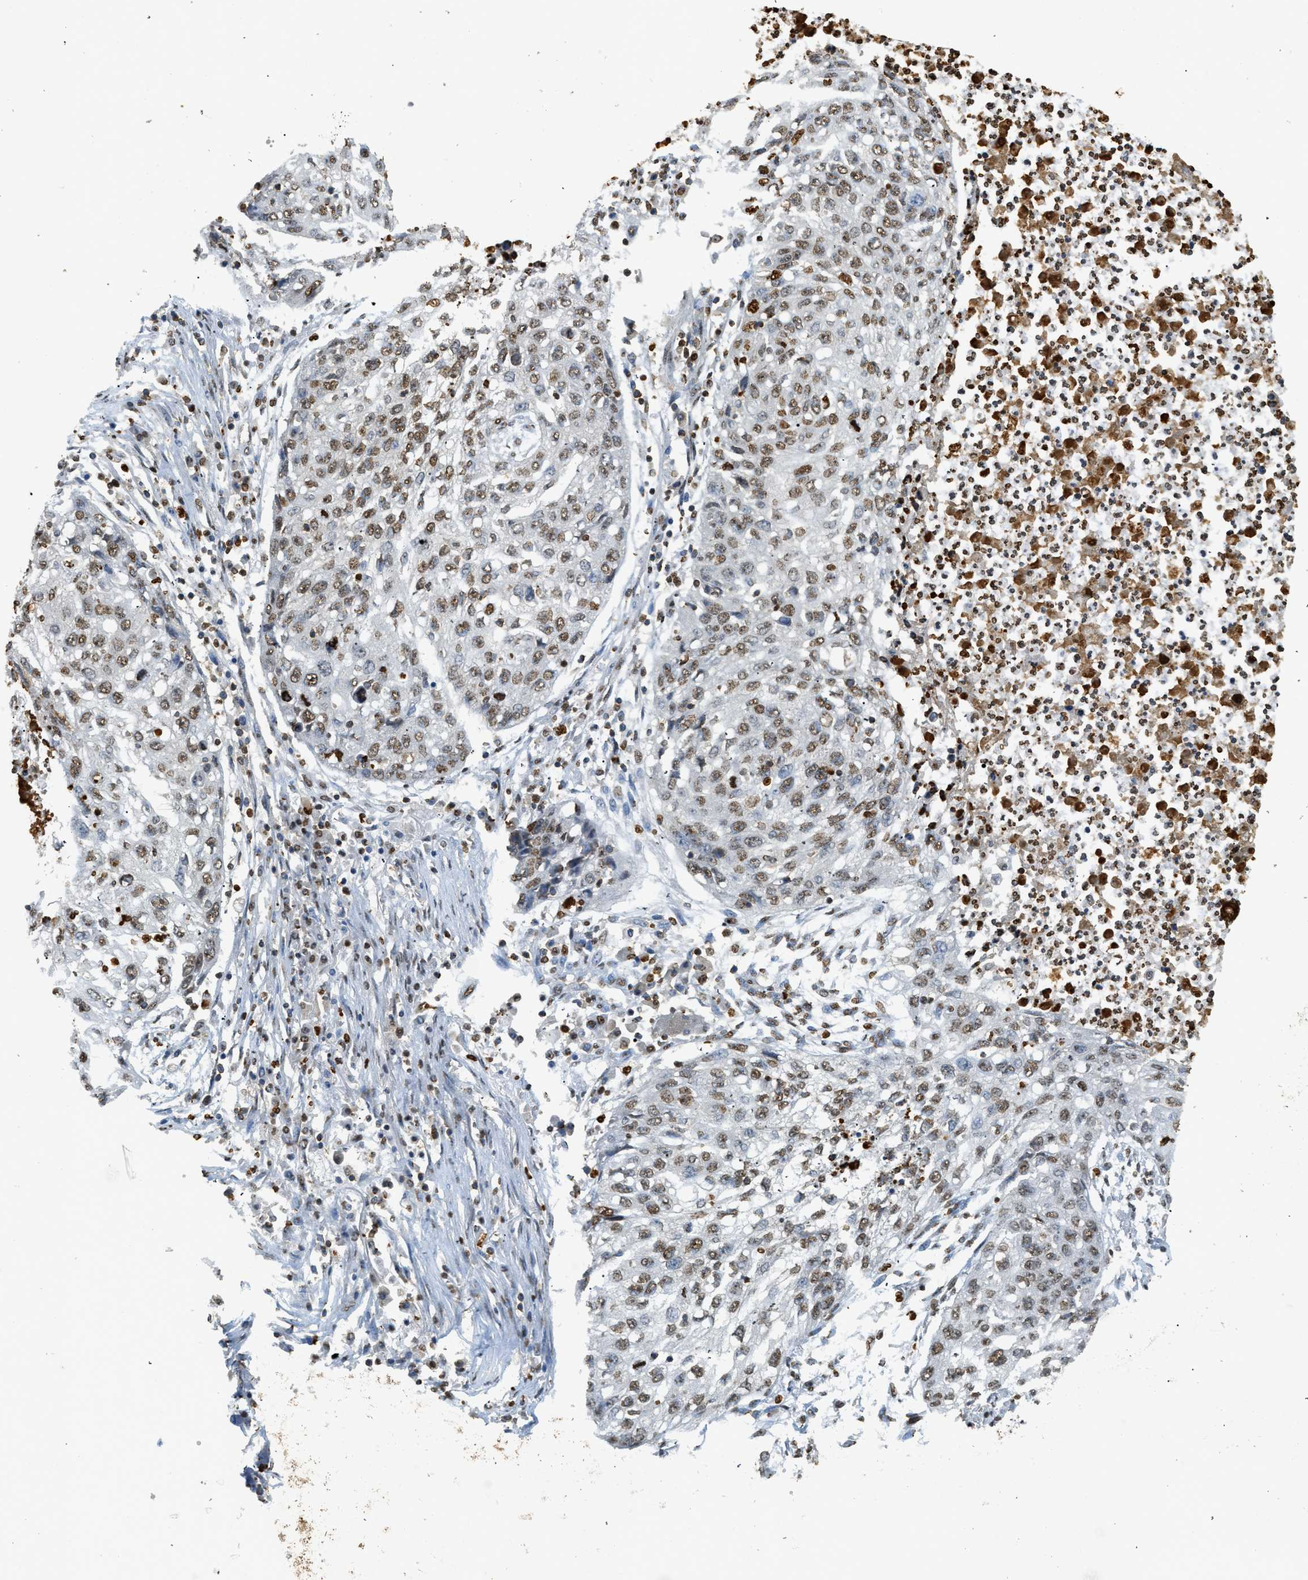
{"staining": {"intensity": "moderate", "quantity": ">75%", "location": "nuclear"}, "tissue": "lung cancer", "cell_type": "Tumor cells", "image_type": "cancer", "snomed": [{"axis": "morphology", "description": "Squamous cell carcinoma, NOS"}, {"axis": "topography", "description": "Lung"}], "caption": "Immunohistochemical staining of lung cancer (squamous cell carcinoma) reveals moderate nuclear protein positivity in approximately >75% of tumor cells. (Stains: DAB (3,3'-diaminobenzidine) in brown, nuclei in blue, Microscopy: brightfield microscopy at high magnification).", "gene": "NR5A2", "patient": {"sex": "female", "age": 63}}